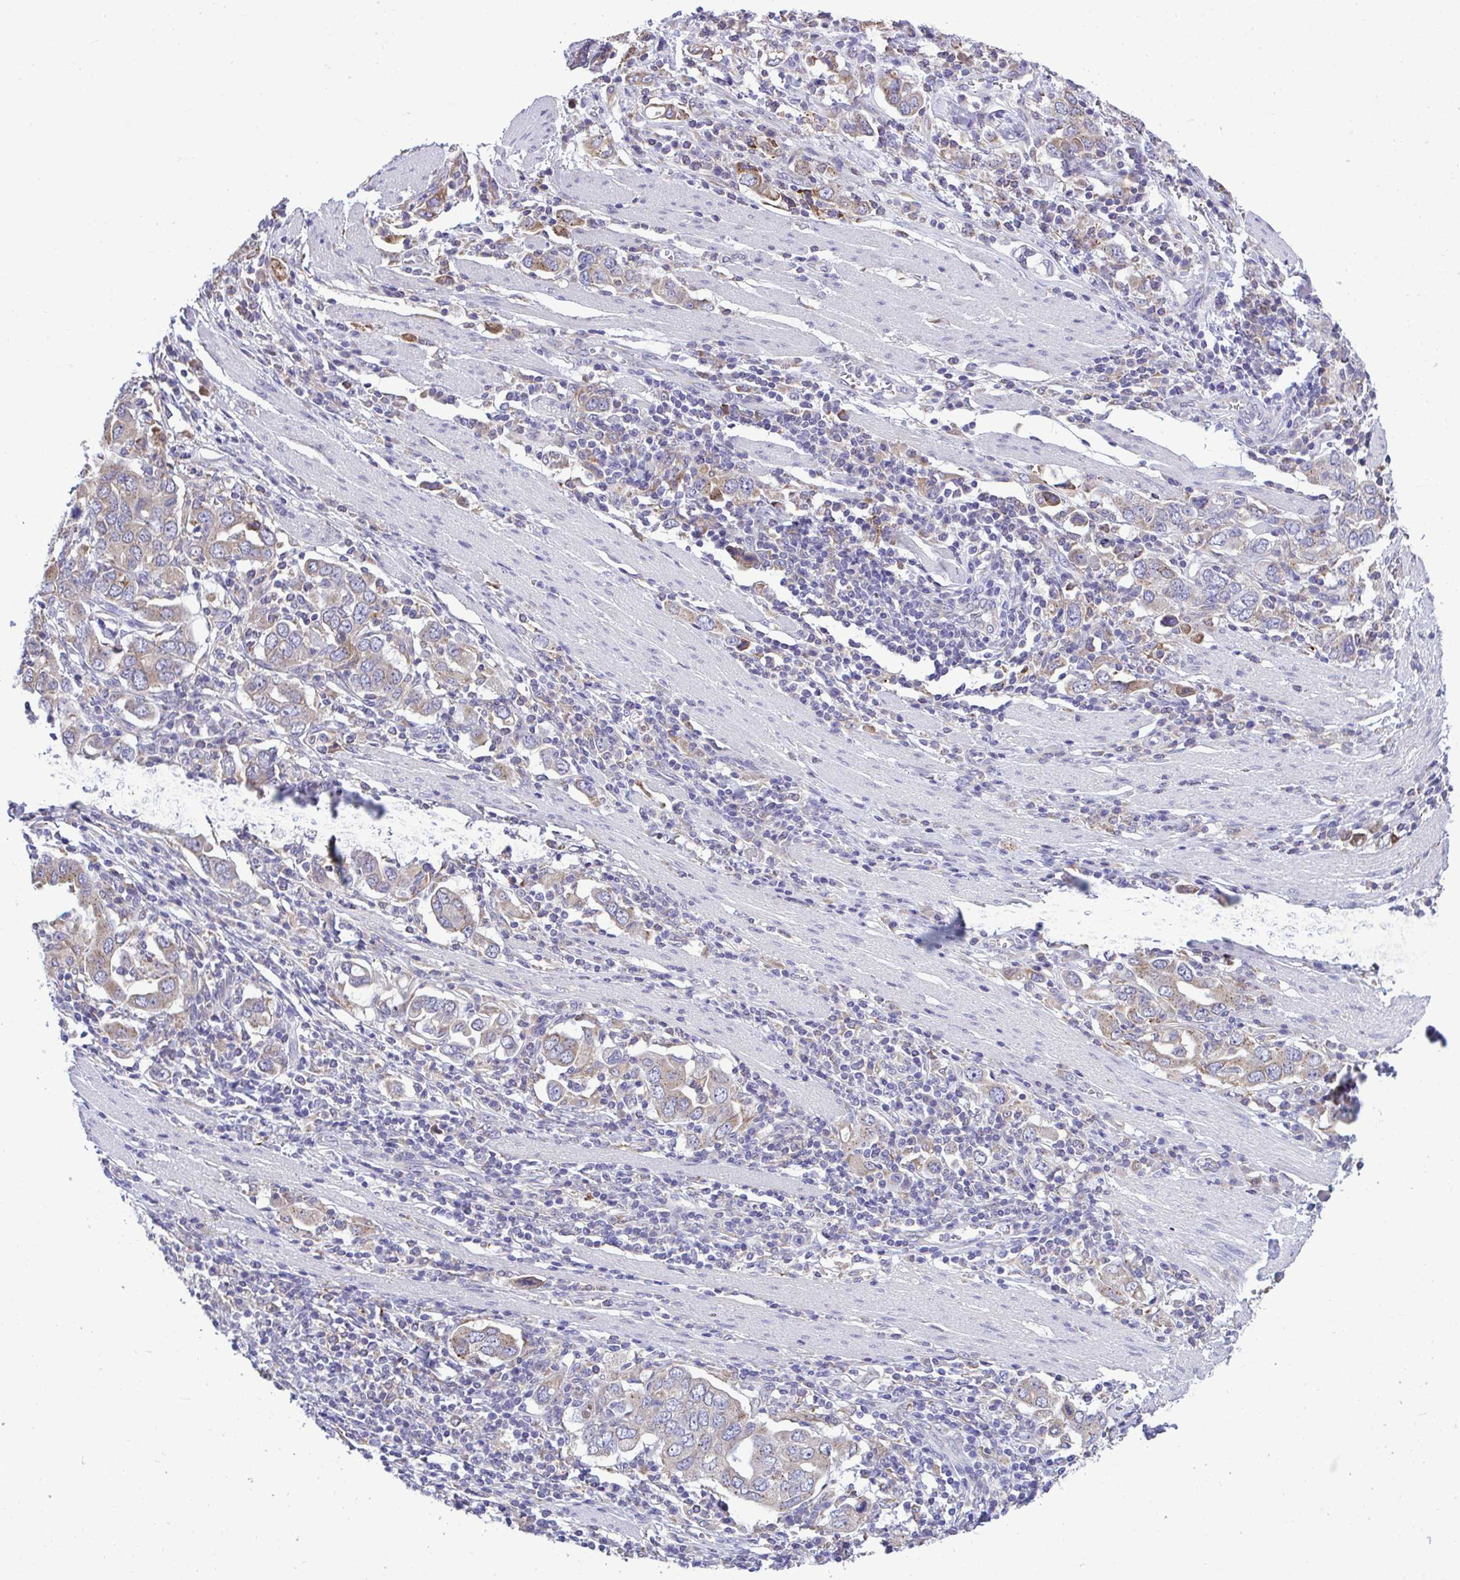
{"staining": {"intensity": "weak", "quantity": "25%-75%", "location": "cytoplasmic/membranous"}, "tissue": "stomach cancer", "cell_type": "Tumor cells", "image_type": "cancer", "snomed": [{"axis": "morphology", "description": "Adenocarcinoma, NOS"}, {"axis": "topography", "description": "Stomach, upper"}, {"axis": "topography", "description": "Stomach"}], "caption": "DAB (3,3'-diaminobenzidine) immunohistochemical staining of stomach cancer demonstrates weak cytoplasmic/membranous protein expression in approximately 25%-75% of tumor cells.", "gene": "PIGK", "patient": {"sex": "male", "age": 62}}